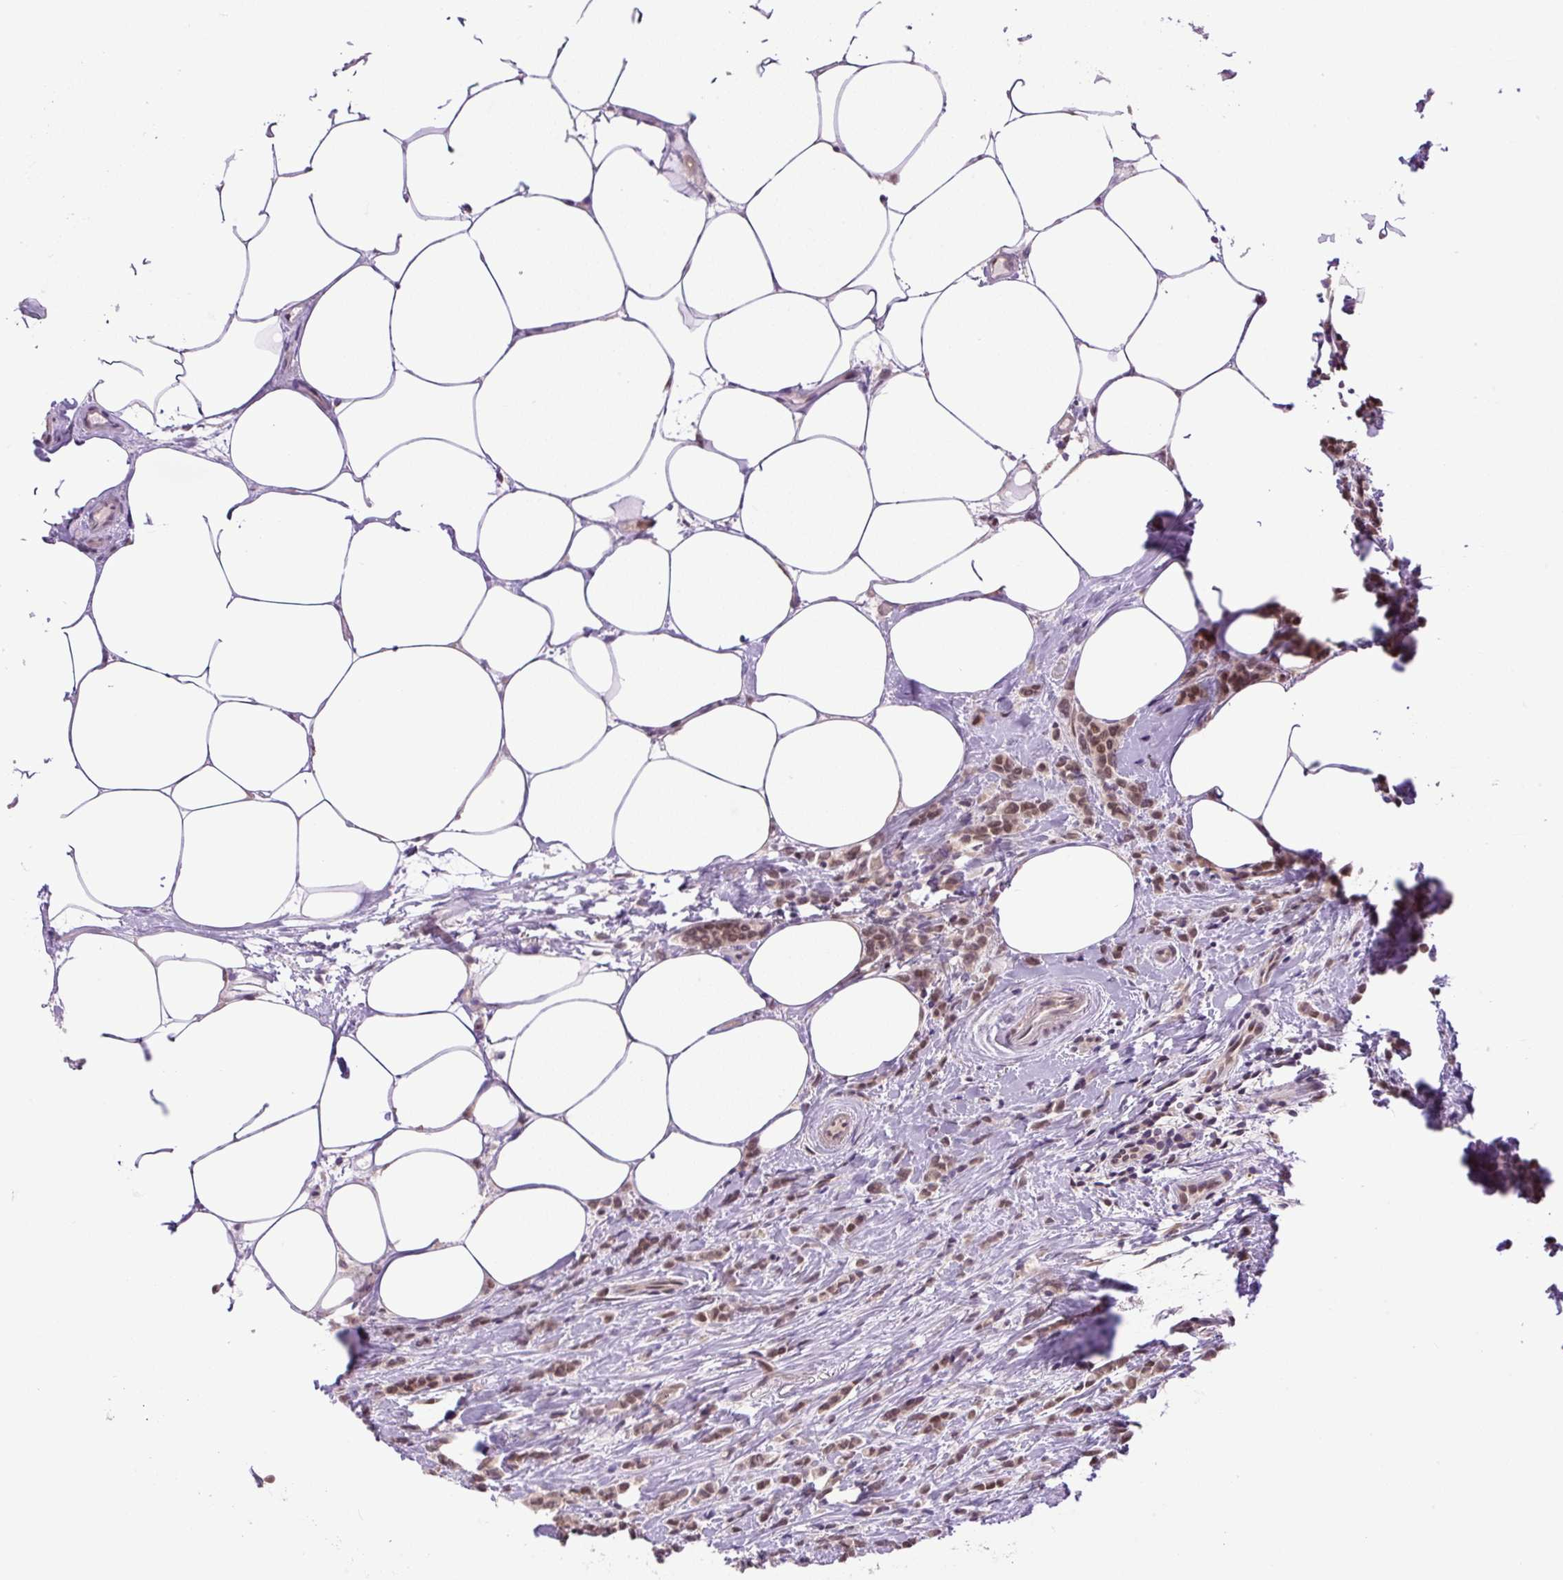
{"staining": {"intensity": "moderate", "quantity": ">75%", "location": "nuclear"}, "tissue": "breast cancer", "cell_type": "Tumor cells", "image_type": "cancer", "snomed": [{"axis": "morphology", "description": "Lobular carcinoma"}, {"axis": "topography", "description": "Breast"}], "caption": "This is a photomicrograph of IHC staining of breast cancer (lobular carcinoma), which shows moderate expression in the nuclear of tumor cells.", "gene": "KPNA1", "patient": {"sex": "female", "age": 84}}